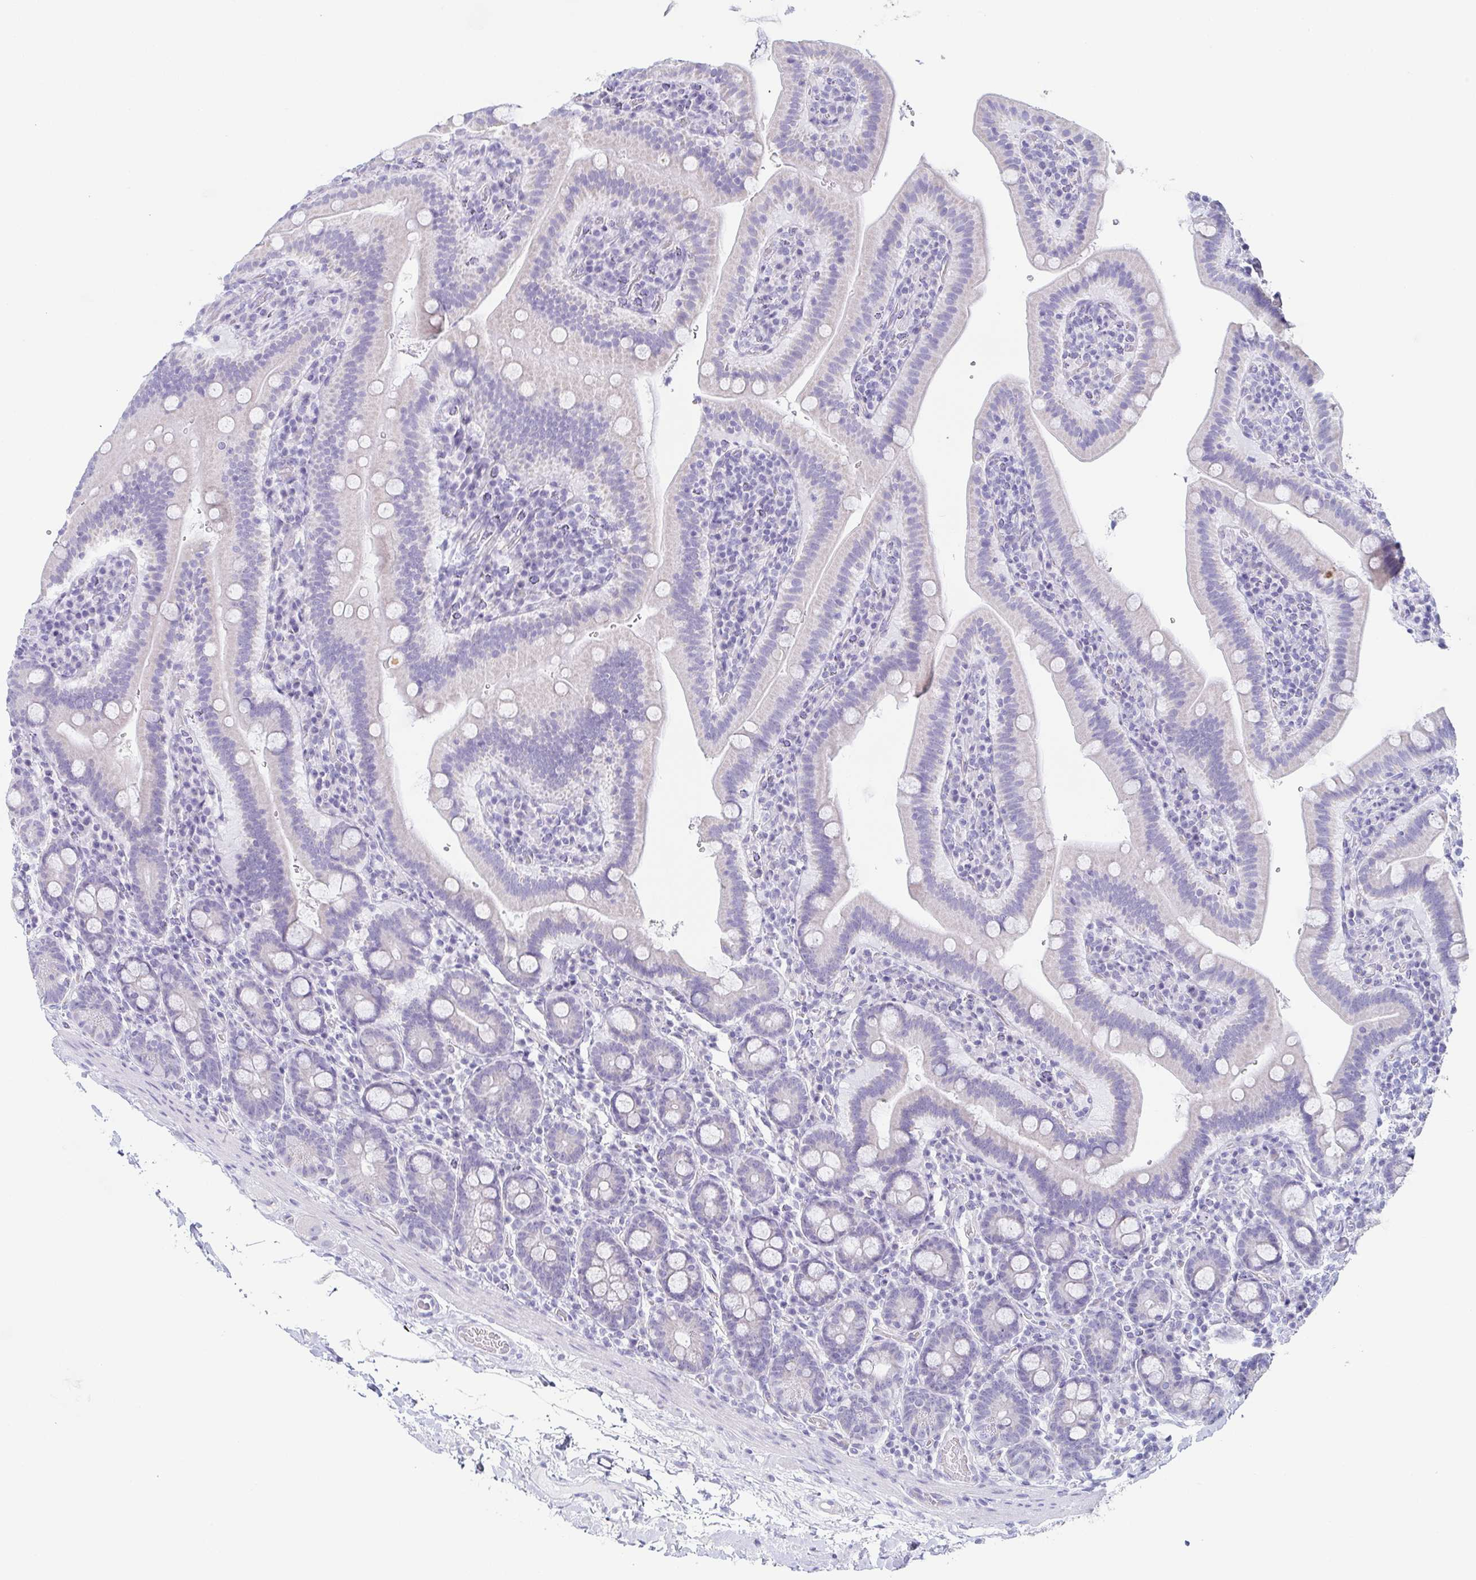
{"staining": {"intensity": "negative", "quantity": "none", "location": "none"}, "tissue": "small intestine", "cell_type": "Glandular cells", "image_type": "normal", "snomed": [{"axis": "morphology", "description": "Normal tissue, NOS"}, {"axis": "topography", "description": "Small intestine"}], "caption": "A micrograph of small intestine stained for a protein displays no brown staining in glandular cells. (DAB (3,3'-diaminobenzidine) immunohistochemistry with hematoxylin counter stain).", "gene": "PRR27", "patient": {"sex": "male", "age": 26}}